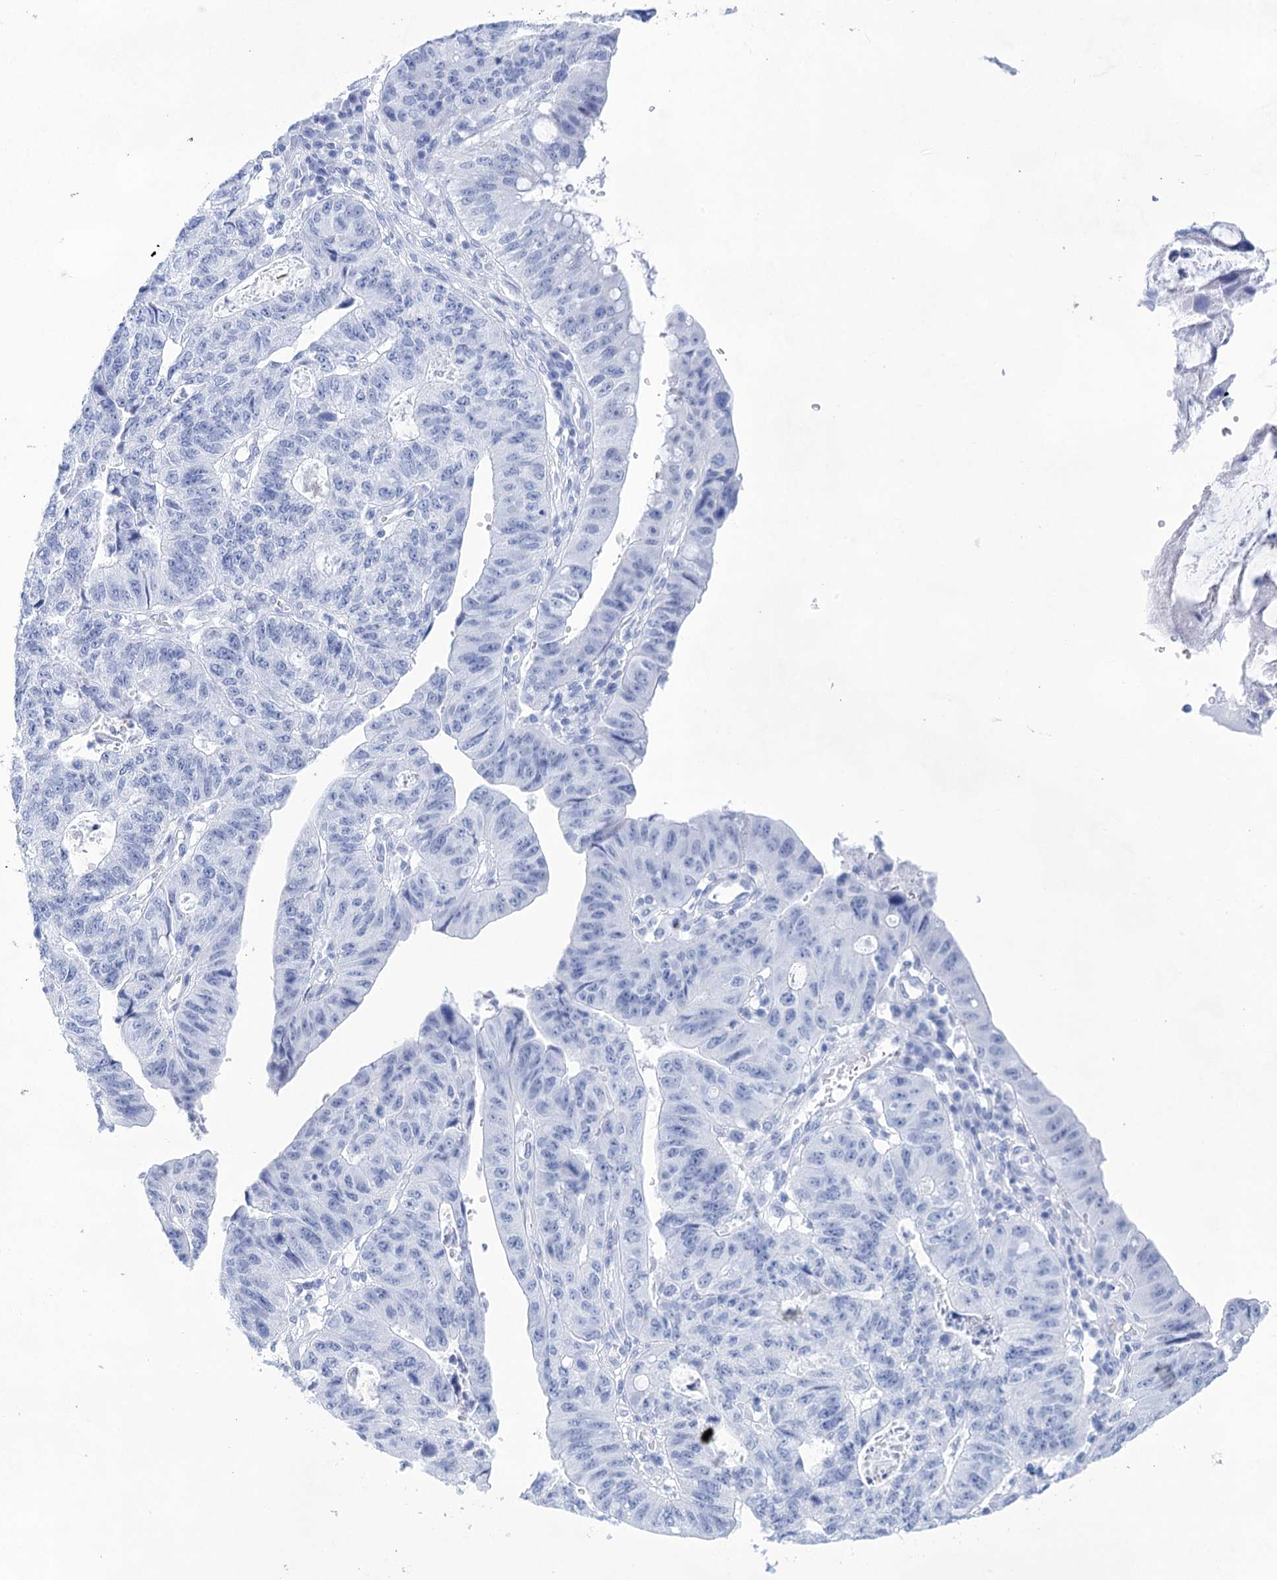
{"staining": {"intensity": "negative", "quantity": "none", "location": "none"}, "tissue": "stomach cancer", "cell_type": "Tumor cells", "image_type": "cancer", "snomed": [{"axis": "morphology", "description": "Adenocarcinoma, NOS"}, {"axis": "topography", "description": "Stomach"}], "caption": "Immunohistochemical staining of human stomach cancer shows no significant positivity in tumor cells.", "gene": "LALBA", "patient": {"sex": "male", "age": 59}}